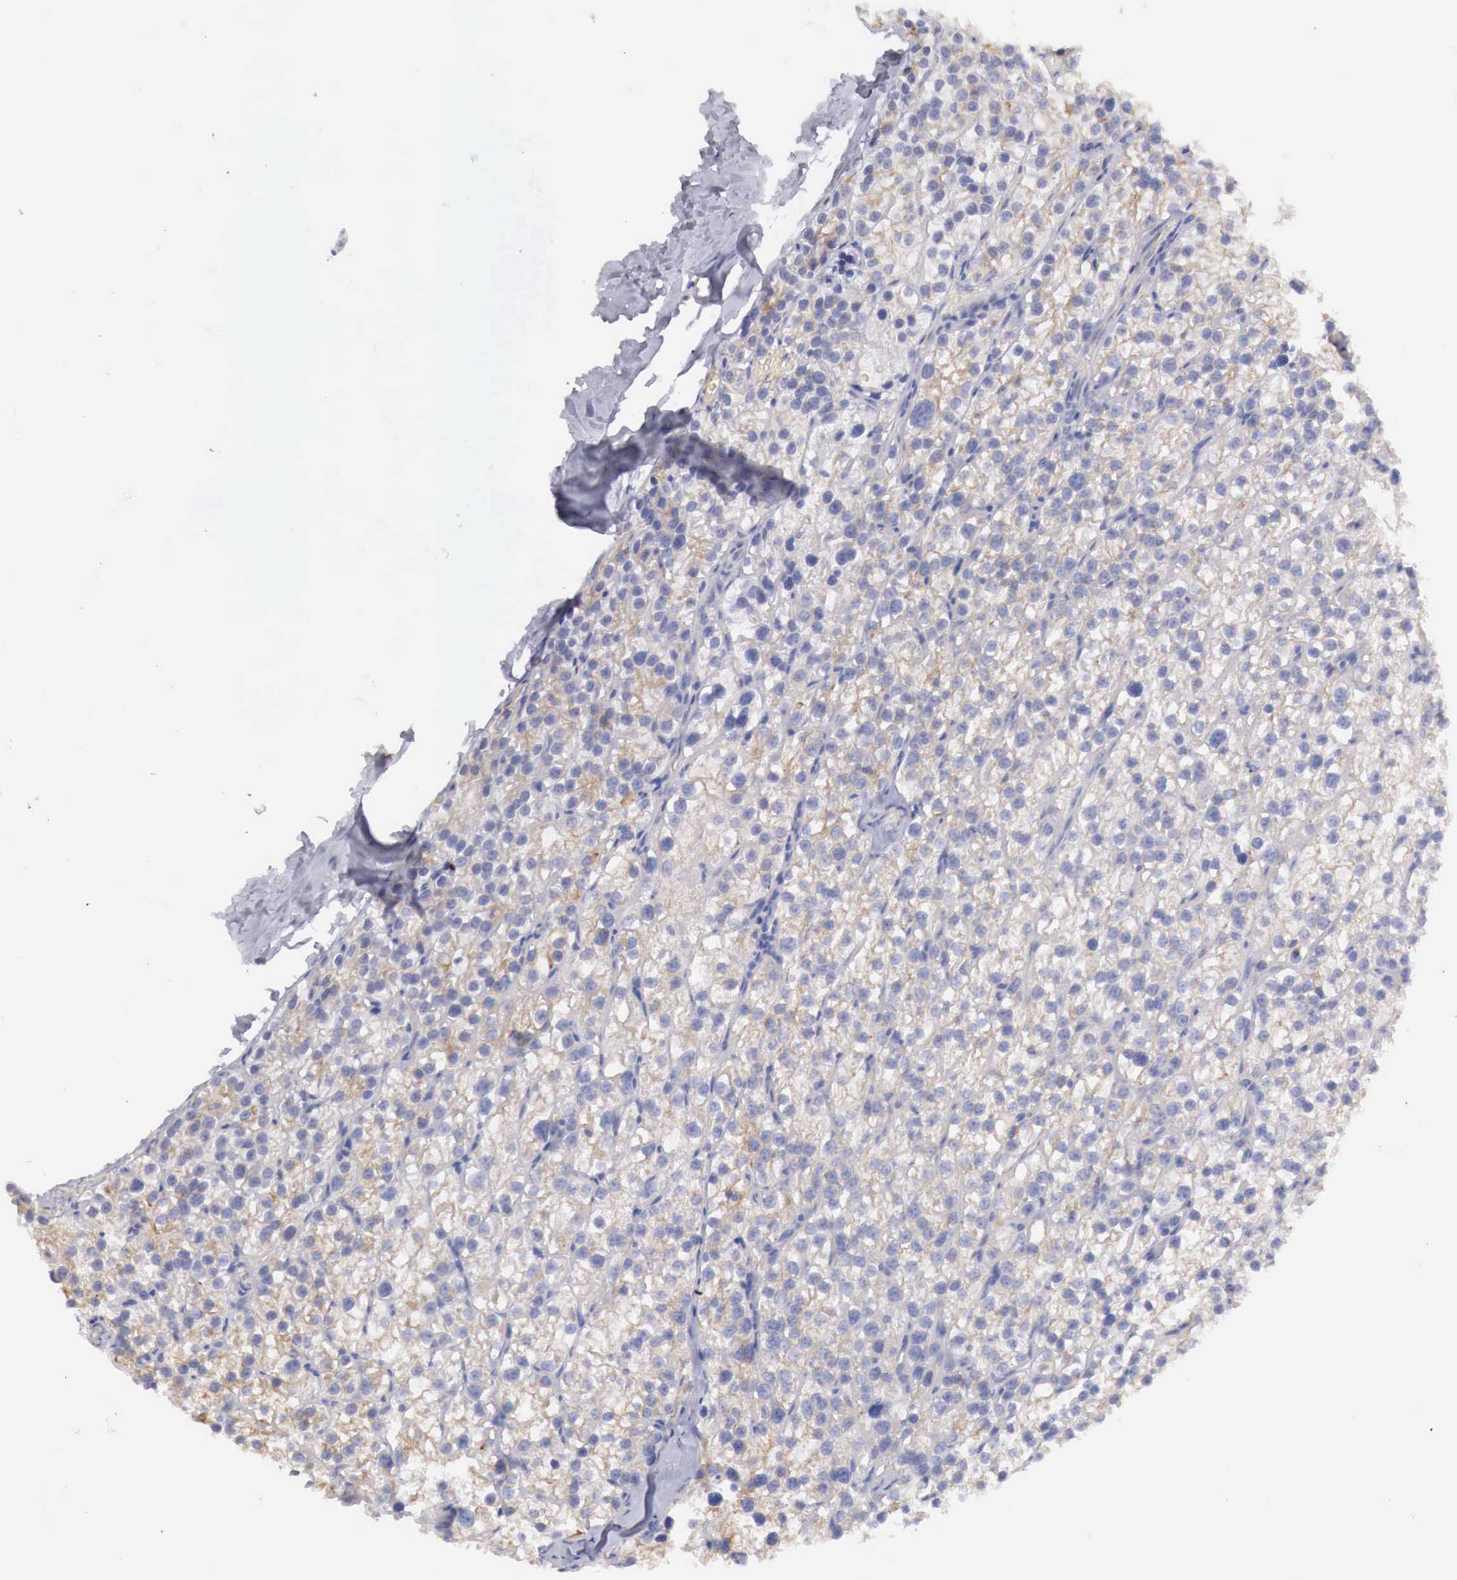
{"staining": {"intensity": "negative", "quantity": "none", "location": "none"}, "tissue": "parathyroid gland", "cell_type": "Glandular cells", "image_type": "normal", "snomed": [{"axis": "morphology", "description": "Normal tissue, NOS"}, {"axis": "topography", "description": "Parathyroid gland"}], "caption": "This histopathology image is of normal parathyroid gland stained with immunohistochemistry to label a protein in brown with the nuclei are counter-stained blue. There is no expression in glandular cells.", "gene": "KLHDC7B", "patient": {"sex": "female", "age": 54}}